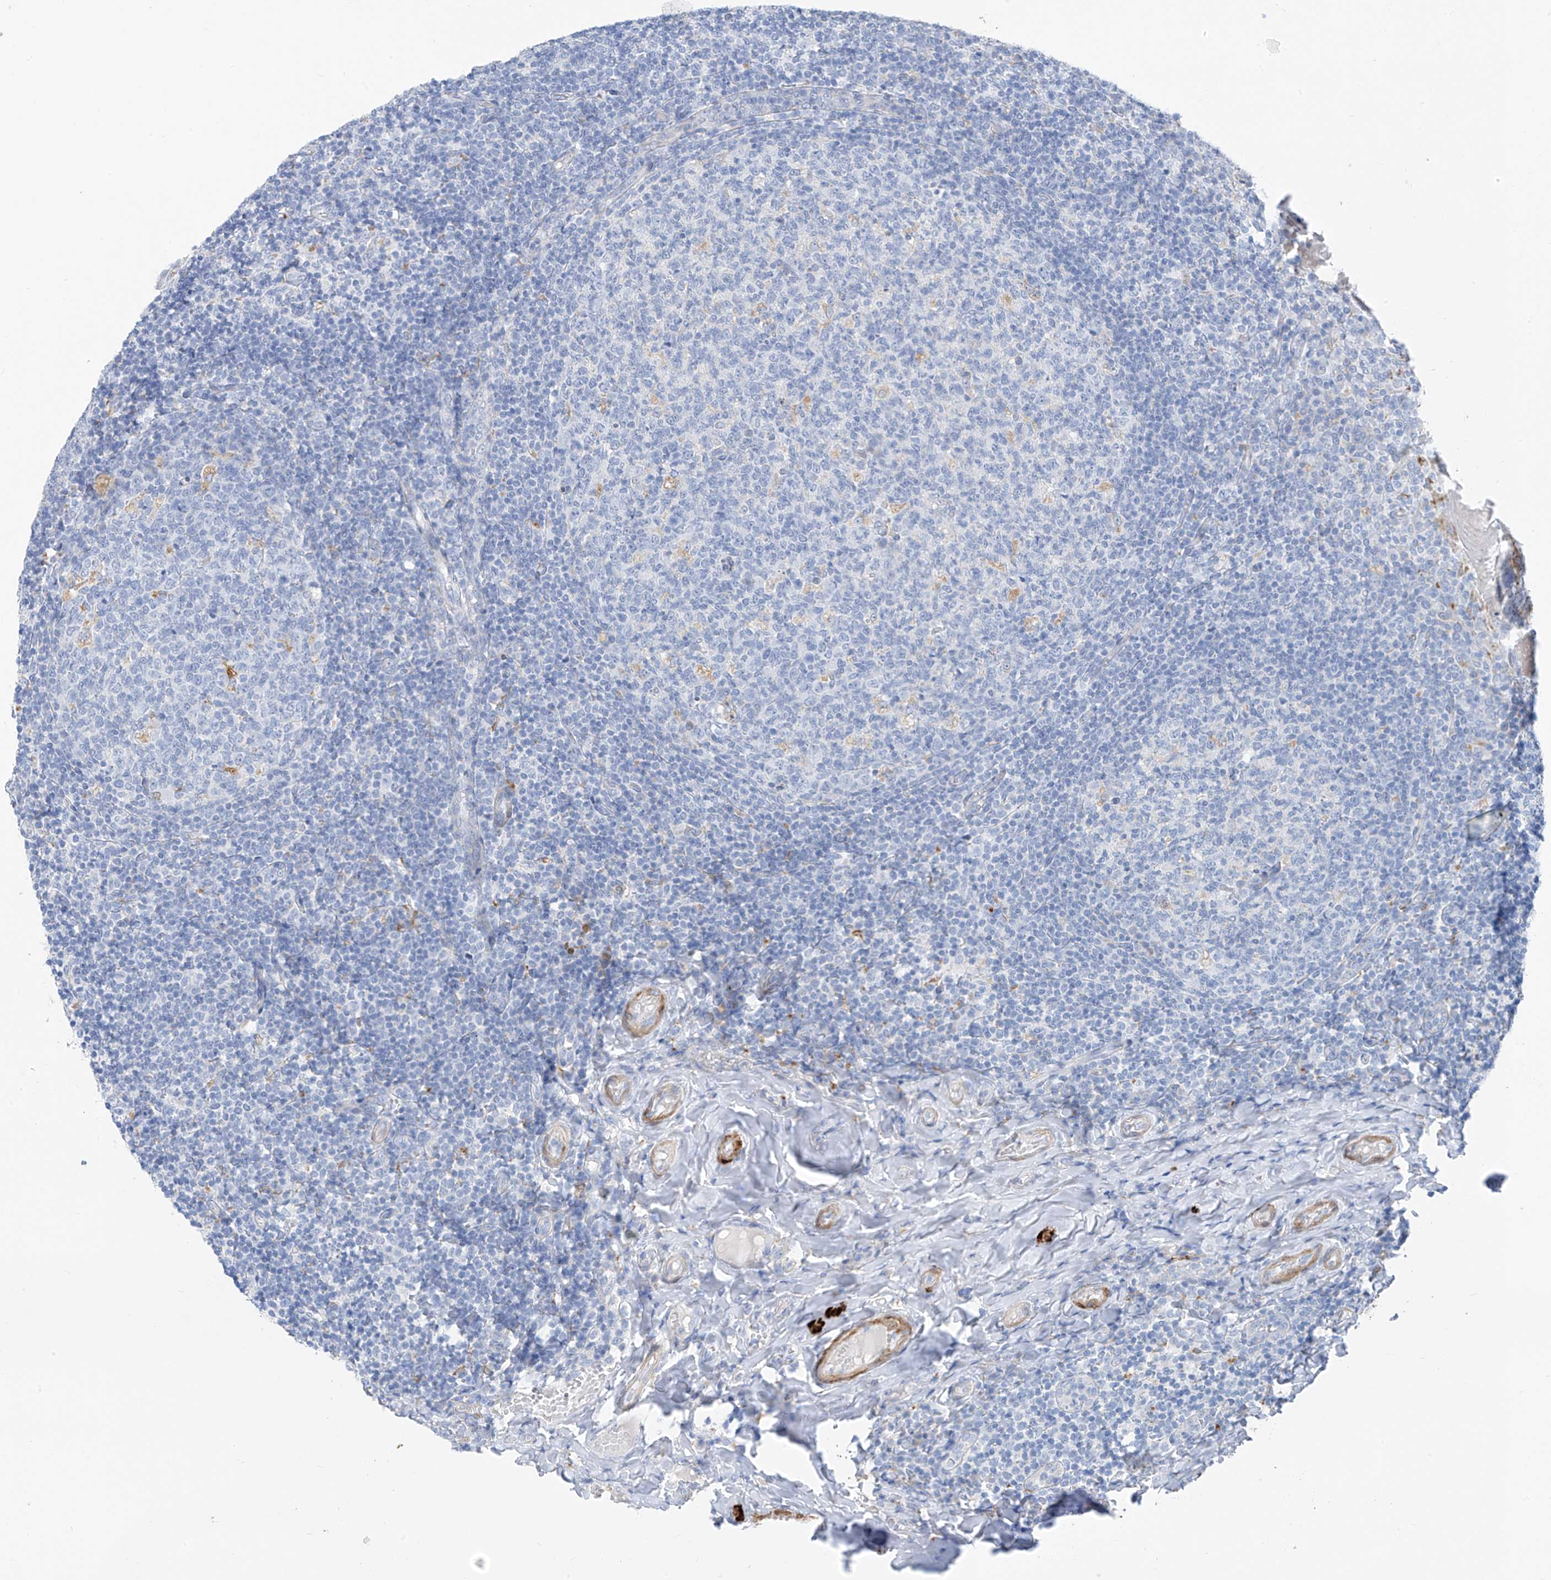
{"staining": {"intensity": "negative", "quantity": "none", "location": "none"}, "tissue": "tonsil", "cell_type": "Germinal center cells", "image_type": "normal", "snomed": [{"axis": "morphology", "description": "Normal tissue, NOS"}, {"axis": "topography", "description": "Tonsil"}], "caption": "Protein analysis of benign tonsil shows no significant staining in germinal center cells.", "gene": "GLMP", "patient": {"sex": "female", "age": 19}}